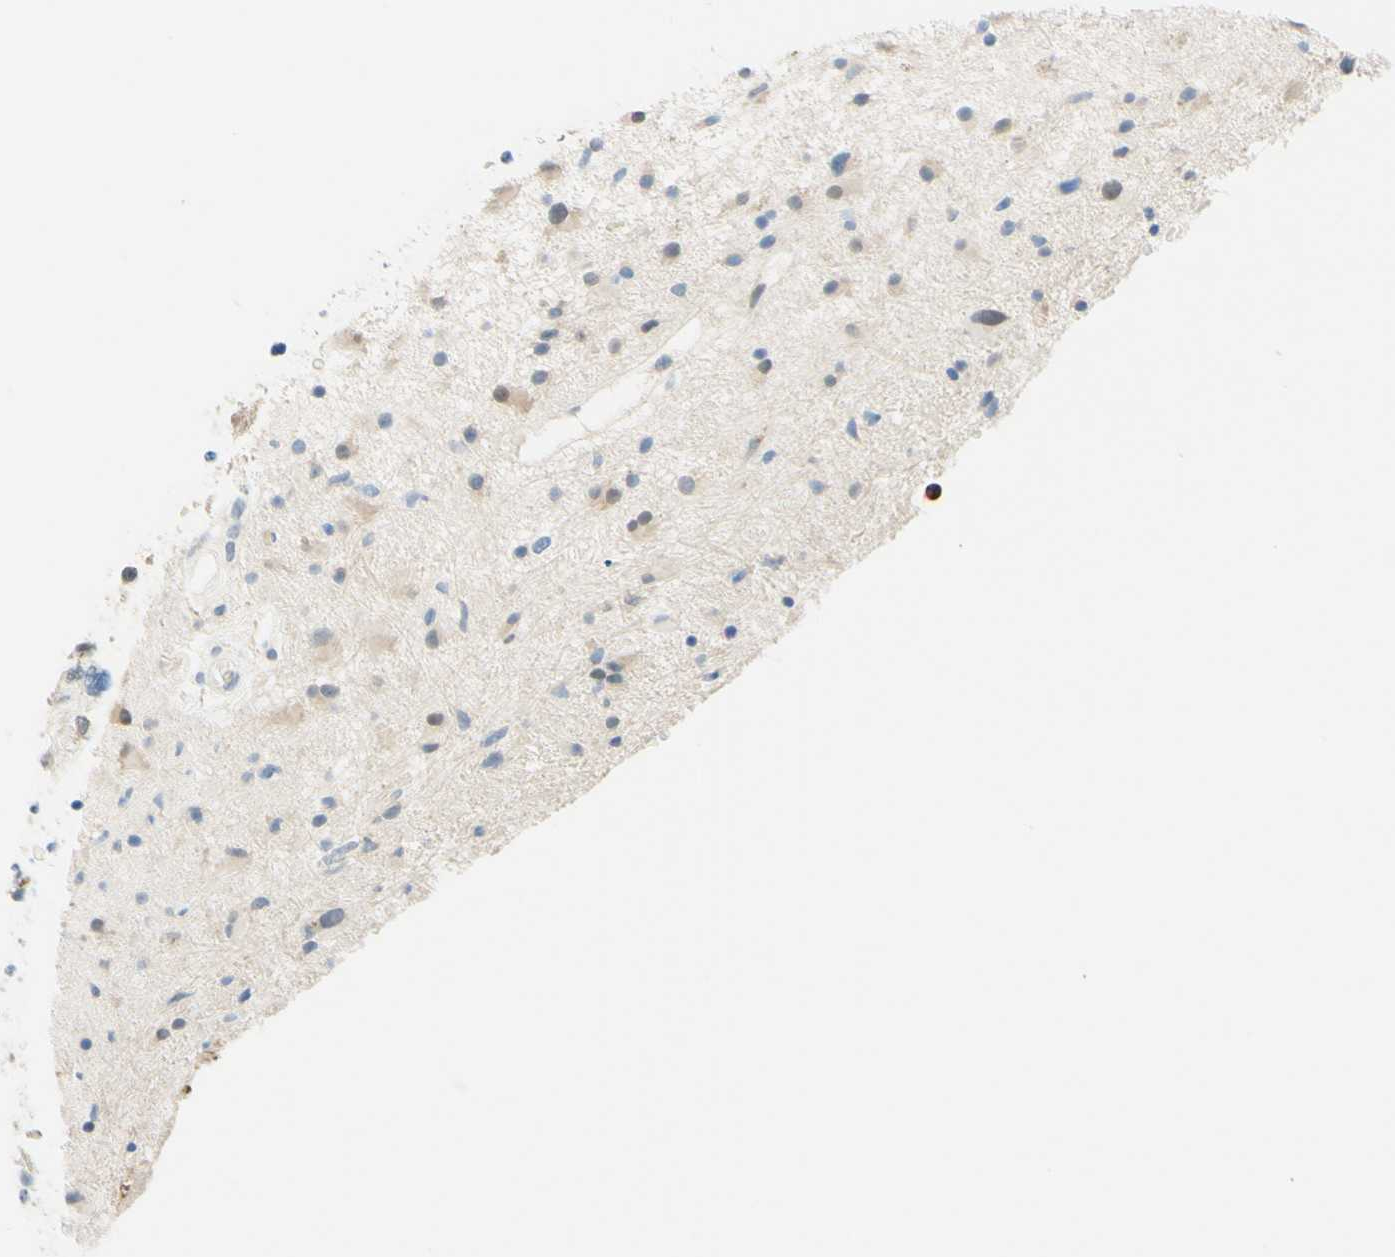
{"staining": {"intensity": "weak", "quantity": "<25%", "location": "cytoplasmic/membranous"}, "tissue": "glioma", "cell_type": "Tumor cells", "image_type": "cancer", "snomed": [{"axis": "morphology", "description": "Glioma, malignant, High grade"}, {"axis": "topography", "description": "Brain"}], "caption": "IHC histopathology image of neoplastic tissue: human high-grade glioma (malignant) stained with DAB exhibits no significant protein expression in tumor cells.", "gene": "TREM2", "patient": {"sex": "male", "age": 33}}